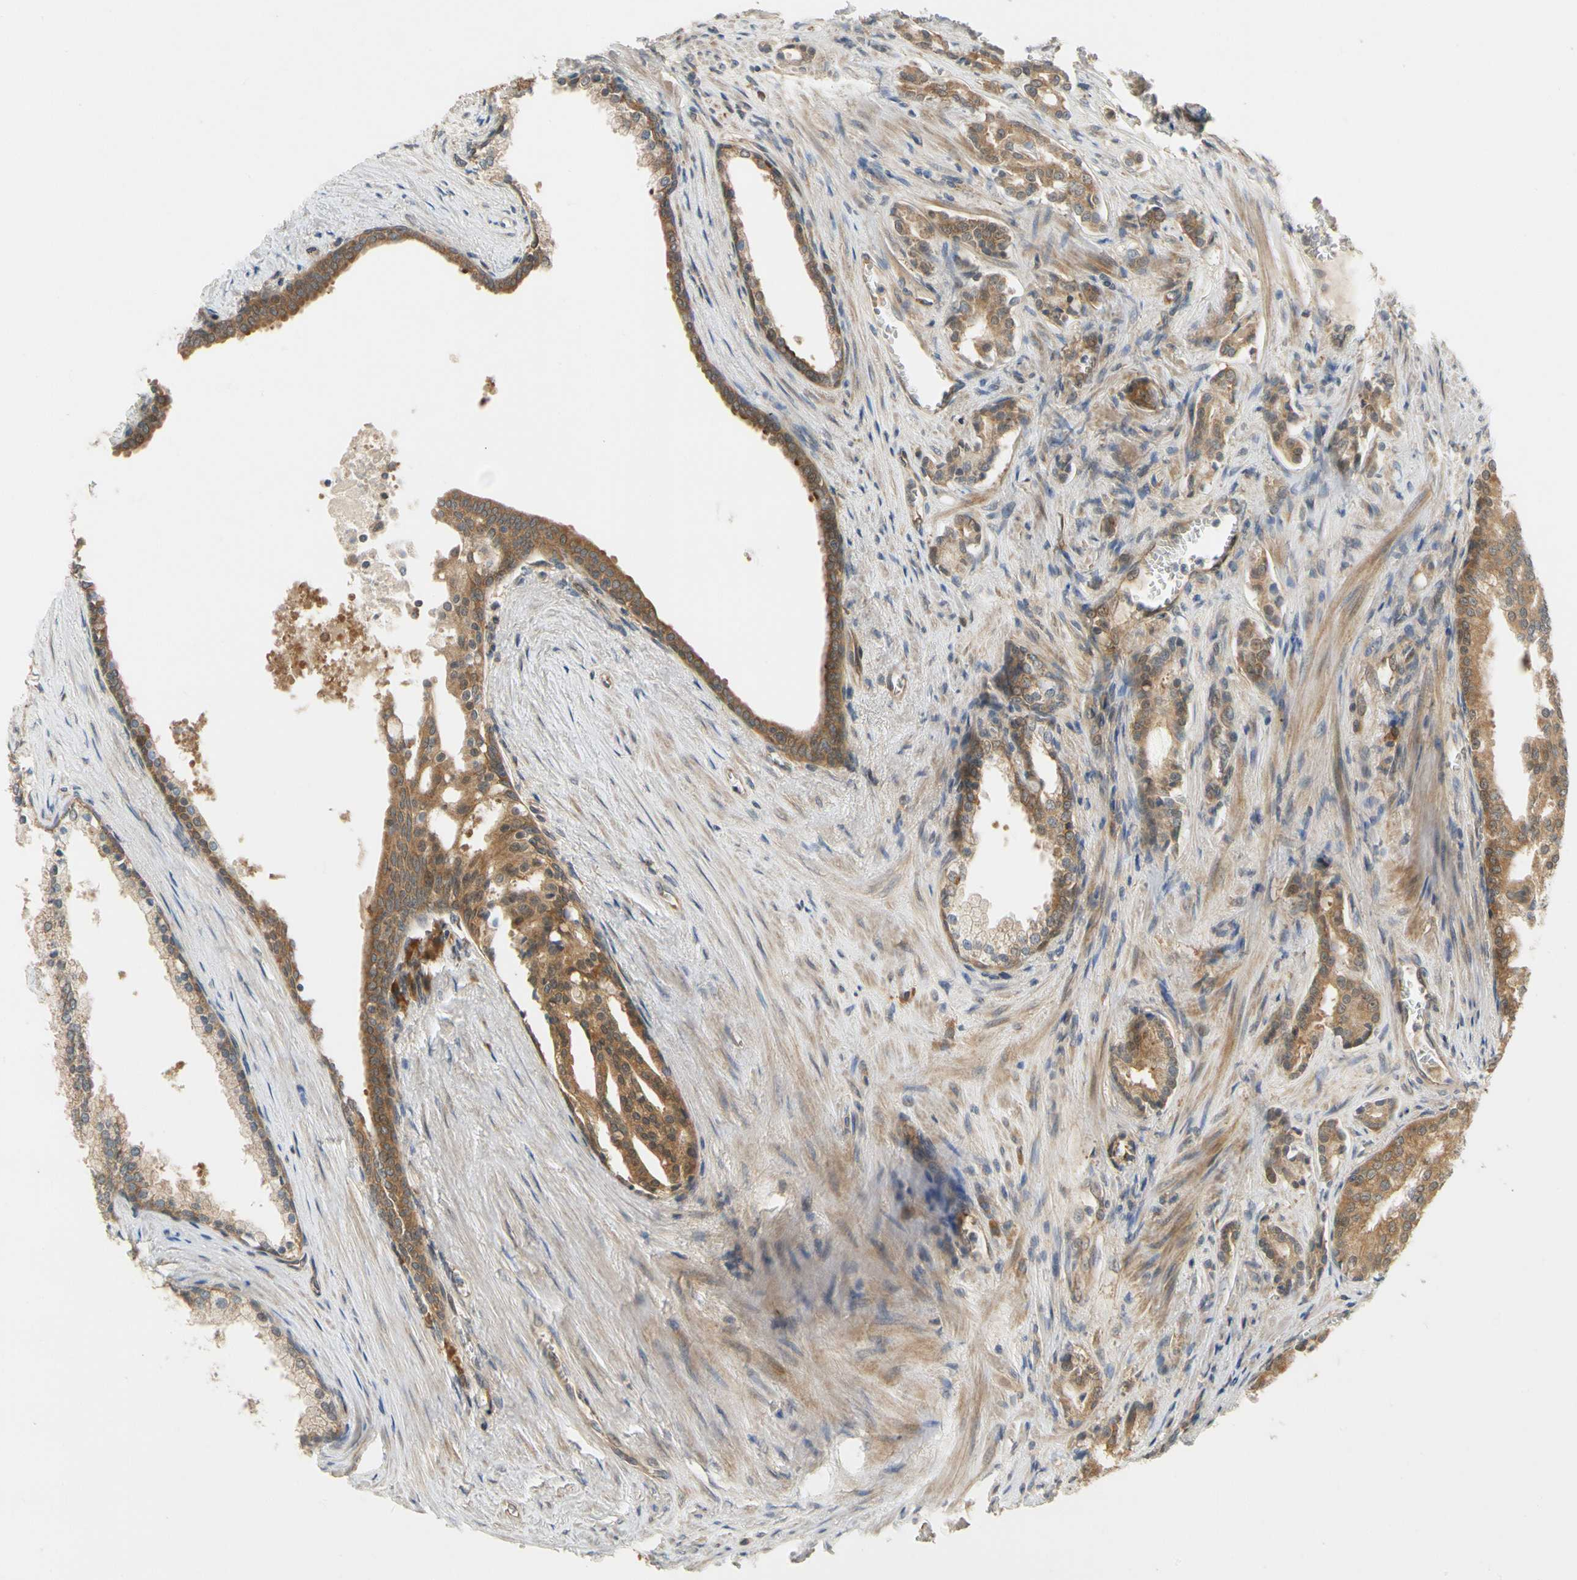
{"staining": {"intensity": "moderate", "quantity": ">75%", "location": "cytoplasmic/membranous"}, "tissue": "prostate cancer", "cell_type": "Tumor cells", "image_type": "cancer", "snomed": [{"axis": "morphology", "description": "Adenocarcinoma, Low grade"}, {"axis": "topography", "description": "Prostate"}], "caption": "Low-grade adenocarcinoma (prostate) was stained to show a protein in brown. There is medium levels of moderate cytoplasmic/membranous positivity in about >75% of tumor cells.", "gene": "TDRP", "patient": {"sex": "male", "age": 58}}